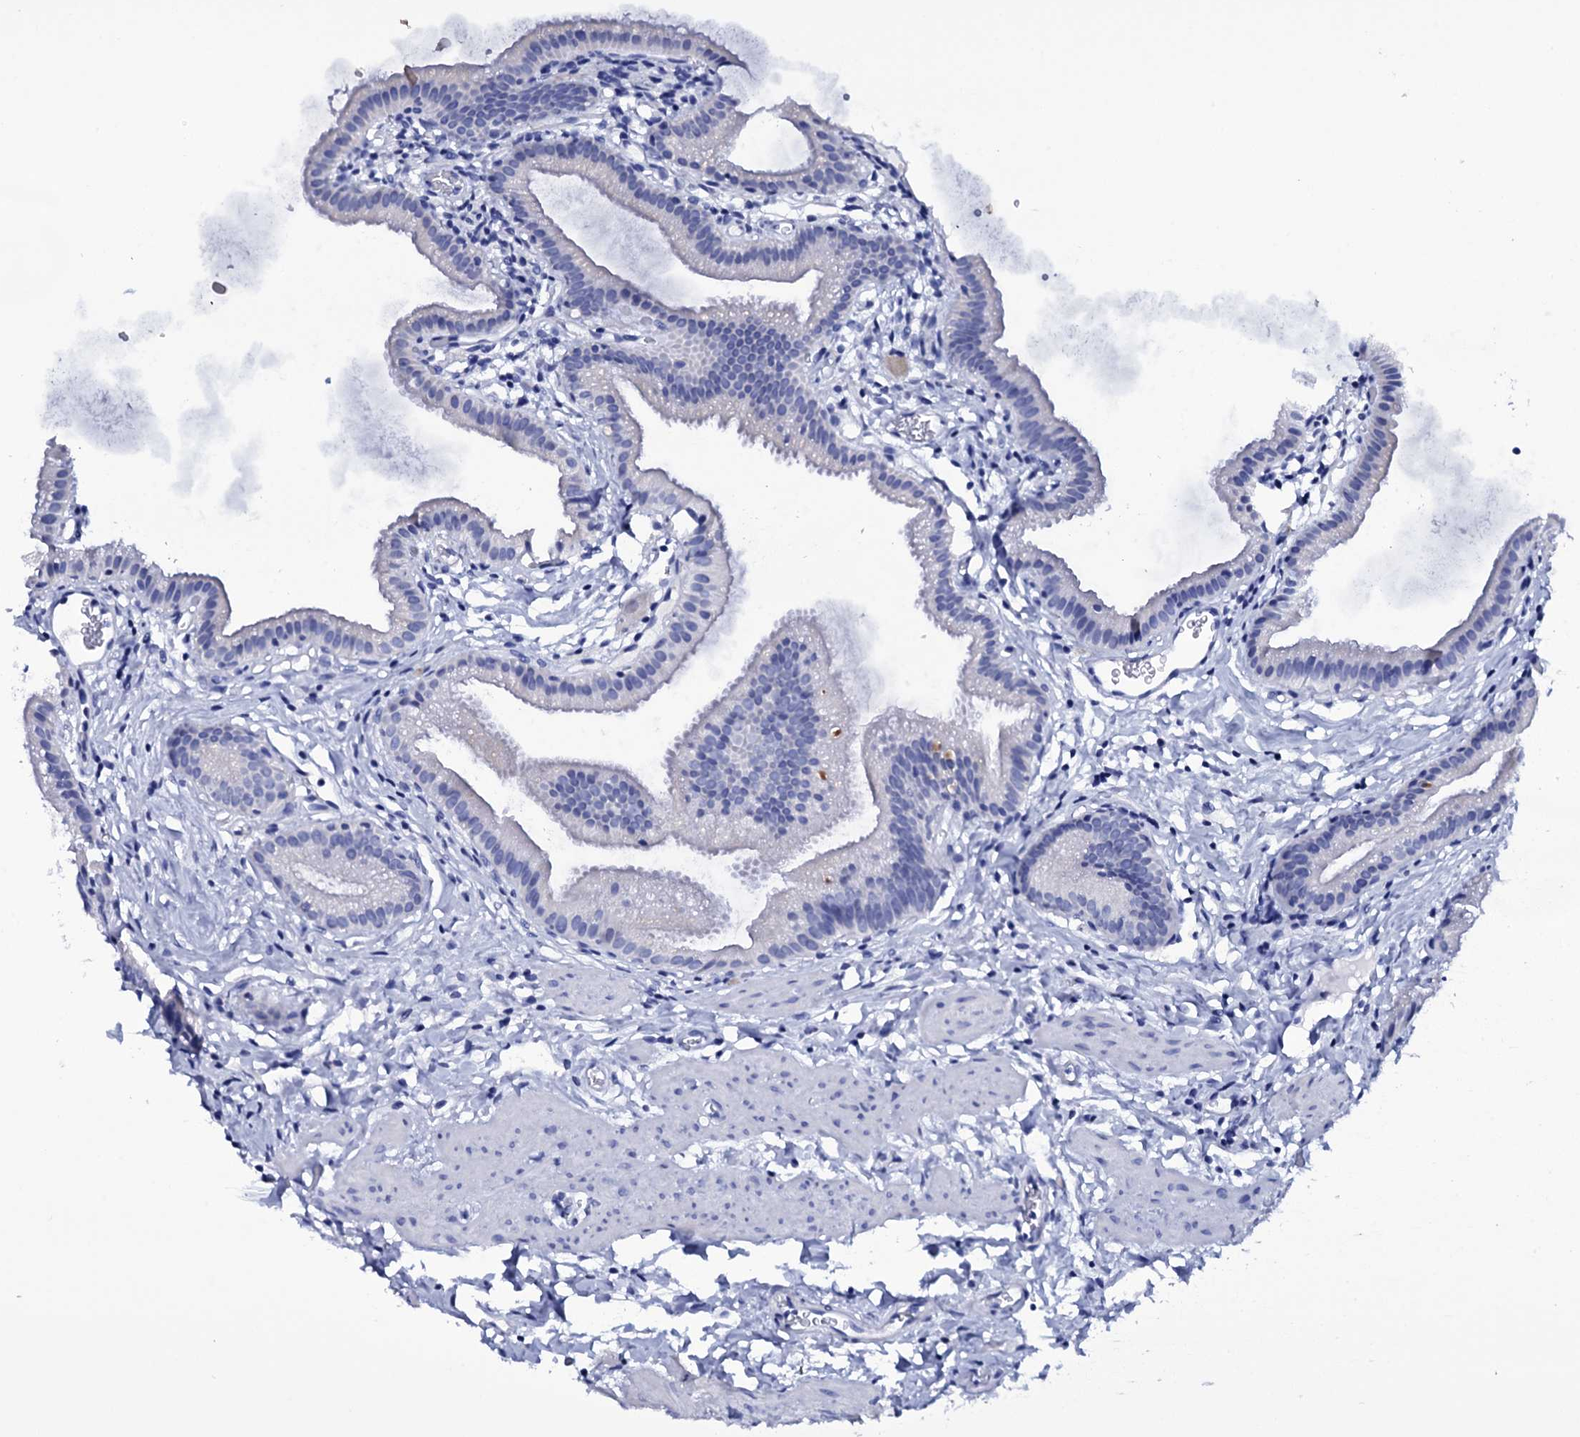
{"staining": {"intensity": "moderate", "quantity": "<25%", "location": "cytoplasmic/membranous"}, "tissue": "gallbladder", "cell_type": "Glandular cells", "image_type": "normal", "snomed": [{"axis": "morphology", "description": "Normal tissue, NOS"}, {"axis": "topography", "description": "Gallbladder"}], "caption": "IHC of benign human gallbladder demonstrates low levels of moderate cytoplasmic/membranous expression in approximately <25% of glandular cells.", "gene": "ITPRID2", "patient": {"sex": "female", "age": 46}}